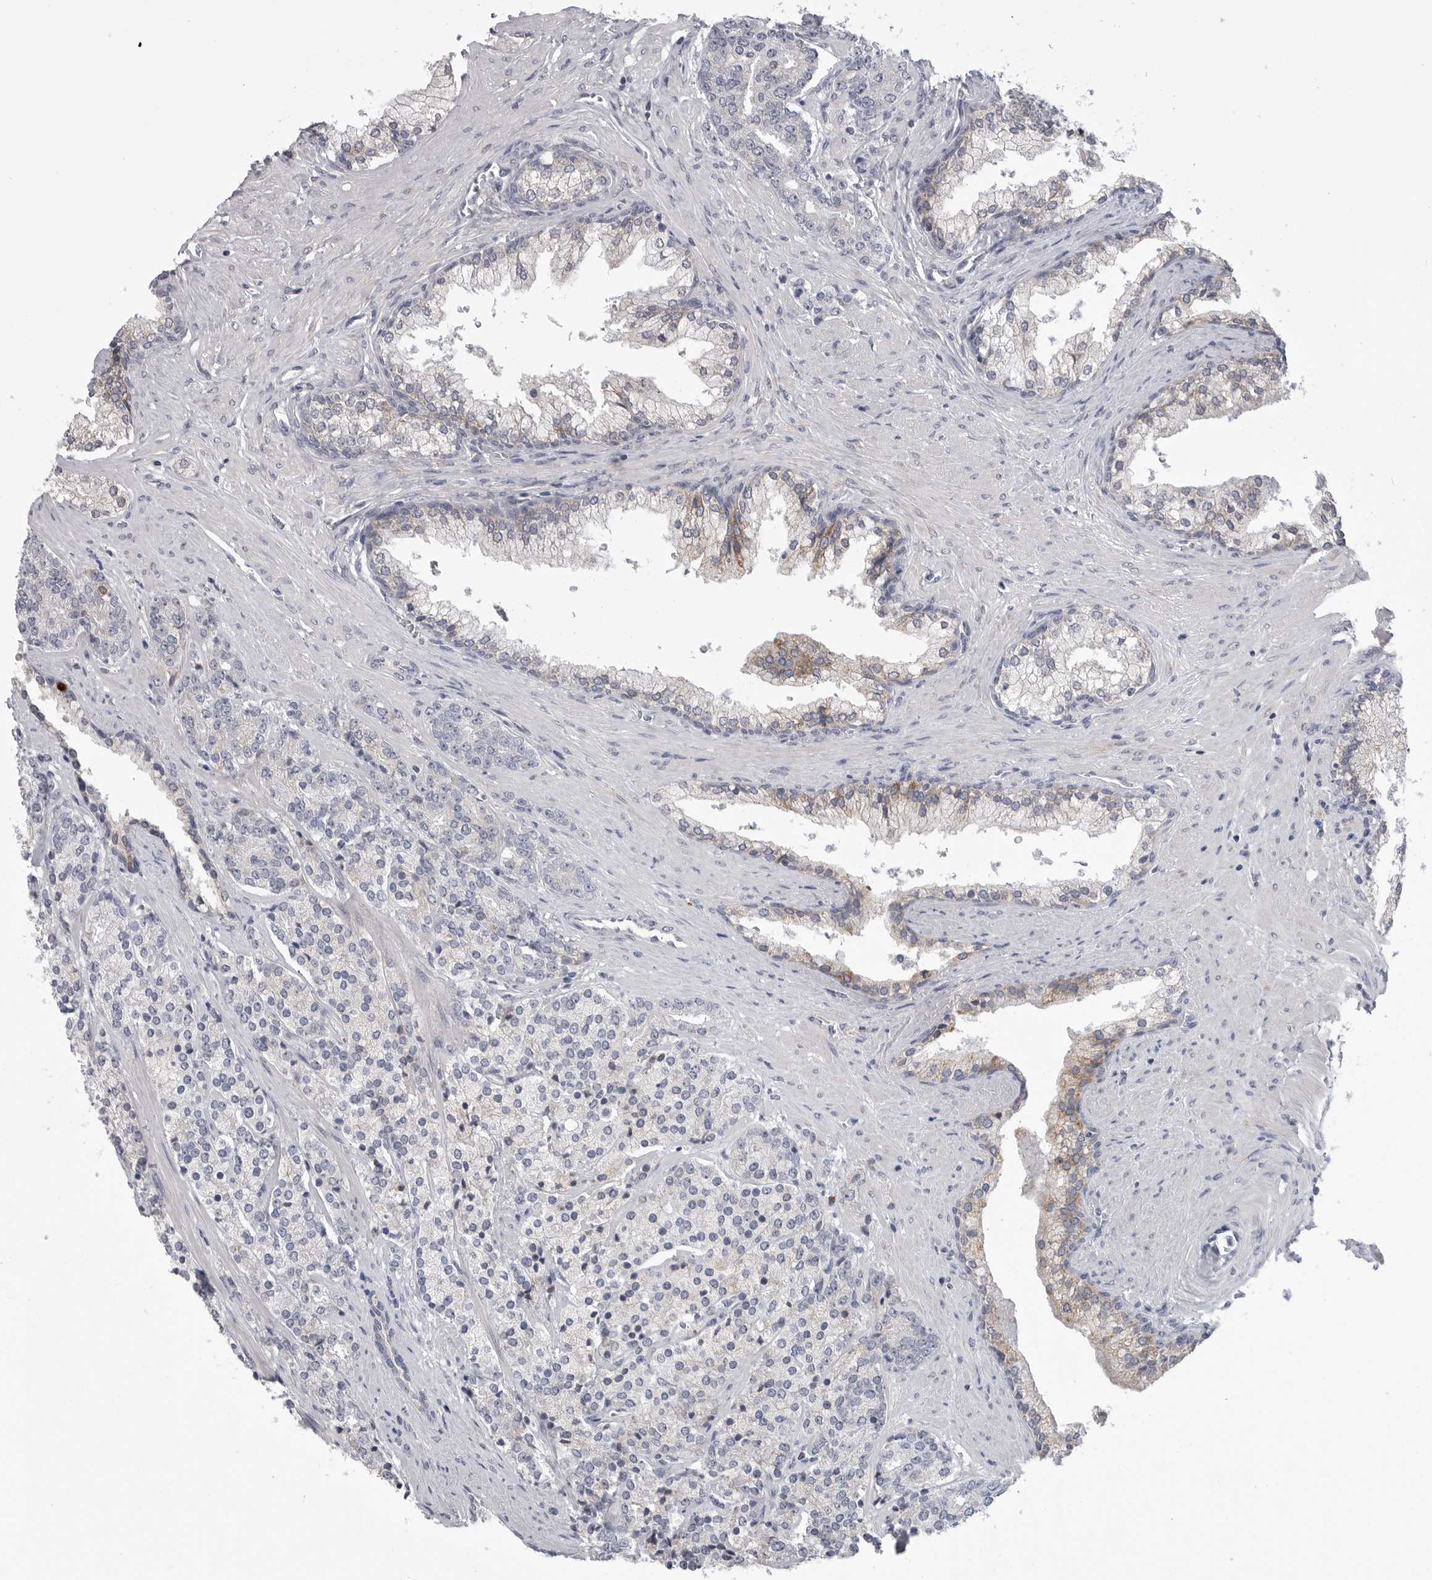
{"staining": {"intensity": "negative", "quantity": "none", "location": "none"}, "tissue": "prostate cancer", "cell_type": "Tumor cells", "image_type": "cancer", "snomed": [{"axis": "morphology", "description": "Adenocarcinoma, High grade"}, {"axis": "topography", "description": "Prostate"}], "caption": "A histopathology image of prostate adenocarcinoma (high-grade) stained for a protein demonstrates no brown staining in tumor cells. (IHC, brightfield microscopy, high magnification).", "gene": "FKBP2", "patient": {"sex": "male", "age": 71}}